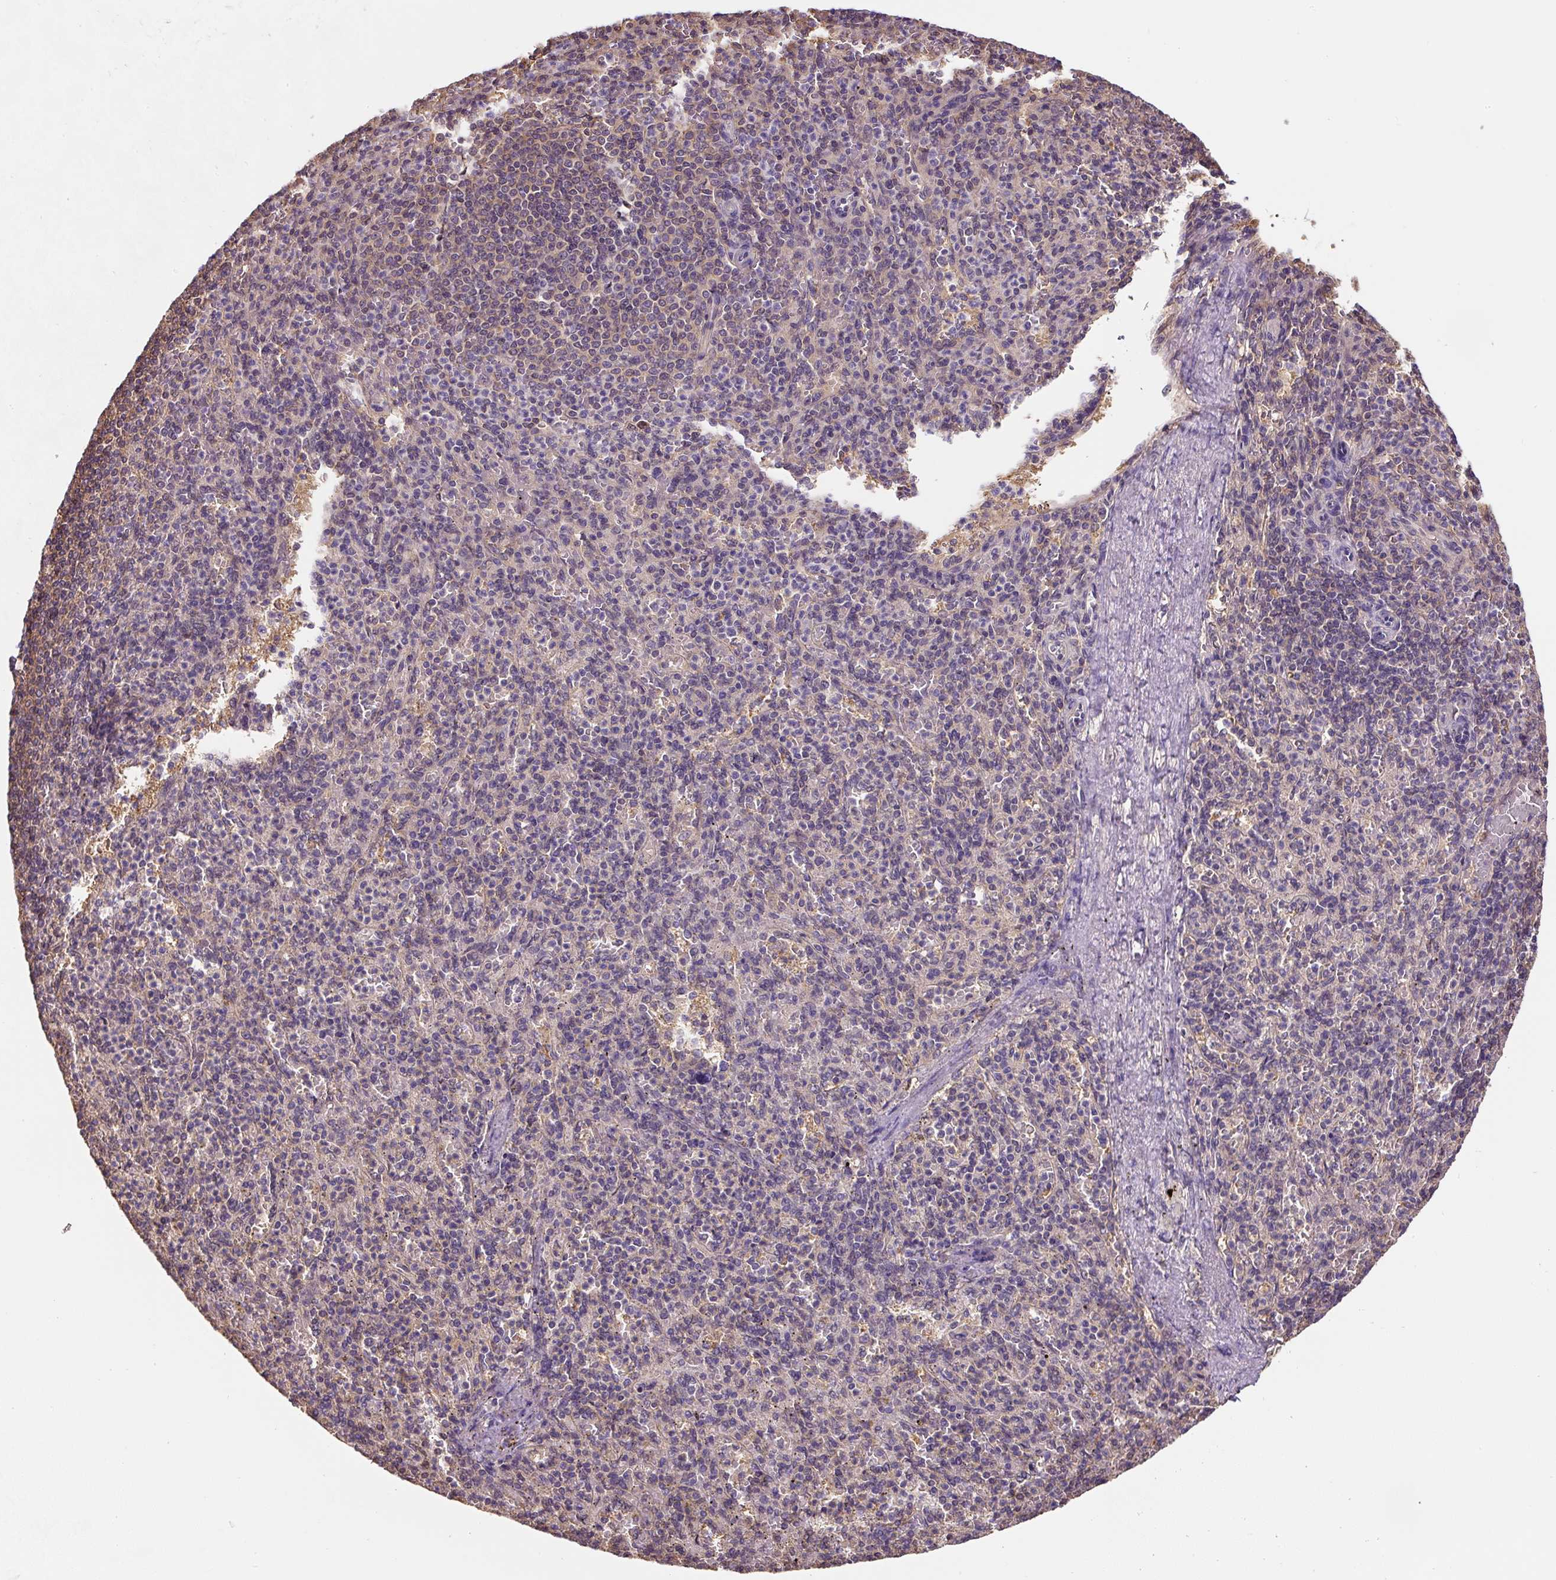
{"staining": {"intensity": "negative", "quantity": "none", "location": "none"}, "tissue": "spleen", "cell_type": "Cells in red pulp", "image_type": "normal", "snomed": [{"axis": "morphology", "description": "Normal tissue, NOS"}, {"axis": "topography", "description": "Spleen"}], "caption": "High power microscopy photomicrograph of an IHC histopathology image of benign spleen, revealing no significant expression in cells in red pulp. (DAB (3,3'-diaminobenzidine) immunohistochemistry with hematoxylin counter stain).", "gene": "ST13", "patient": {"sex": "female", "age": 74}}